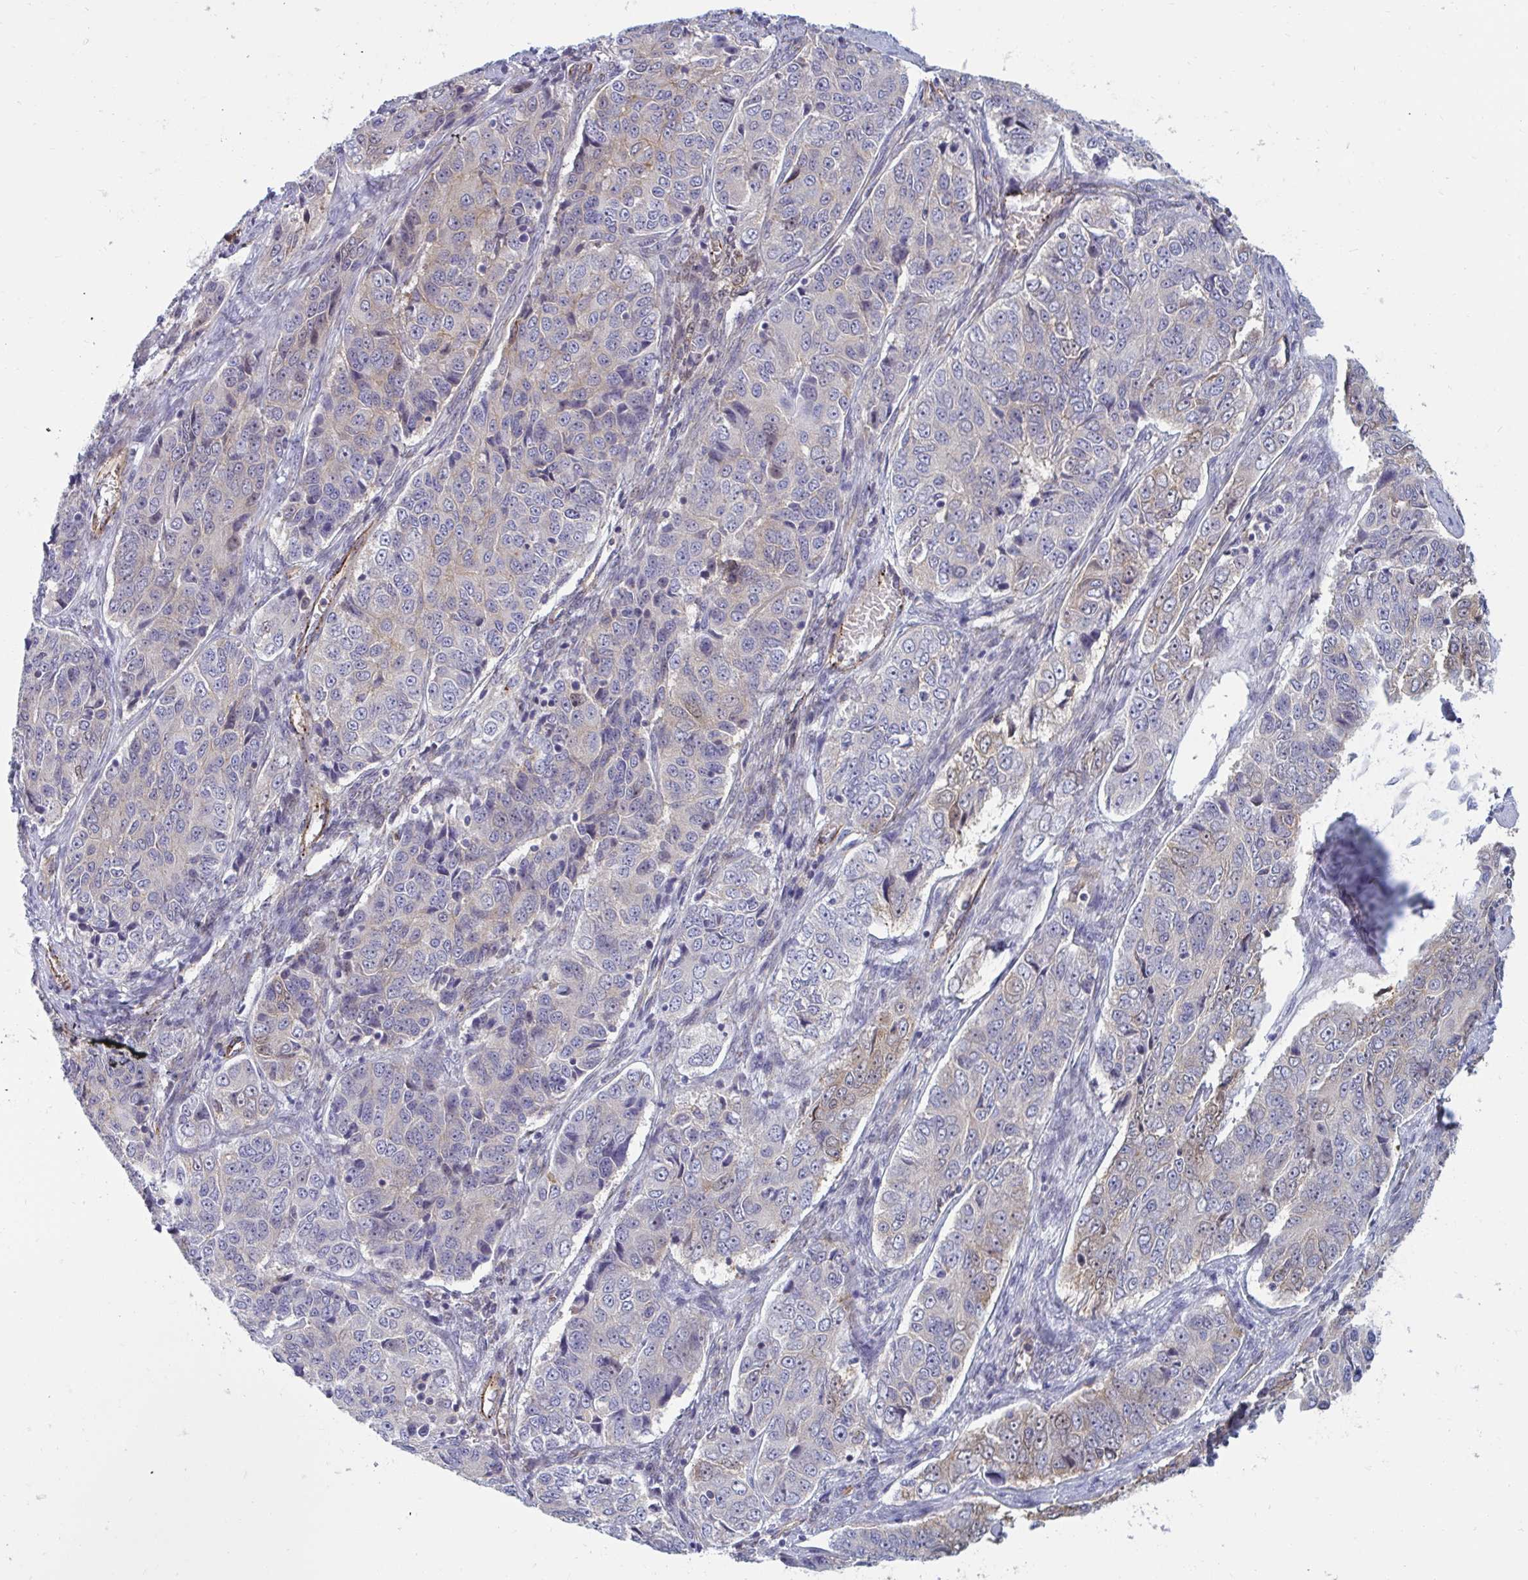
{"staining": {"intensity": "weak", "quantity": "<25%", "location": "cytoplasmic/membranous"}, "tissue": "ovarian cancer", "cell_type": "Tumor cells", "image_type": "cancer", "snomed": [{"axis": "morphology", "description": "Carcinoma, endometroid"}, {"axis": "topography", "description": "Ovary"}], "caption": "Tumor cells are negative for protein expression in human endometroid carcinoma (ovarian). (DAB immunohistochemistry, high magnification).", "gene": "SLC9A6", "patient": {"sex": "female", "age": 51}}